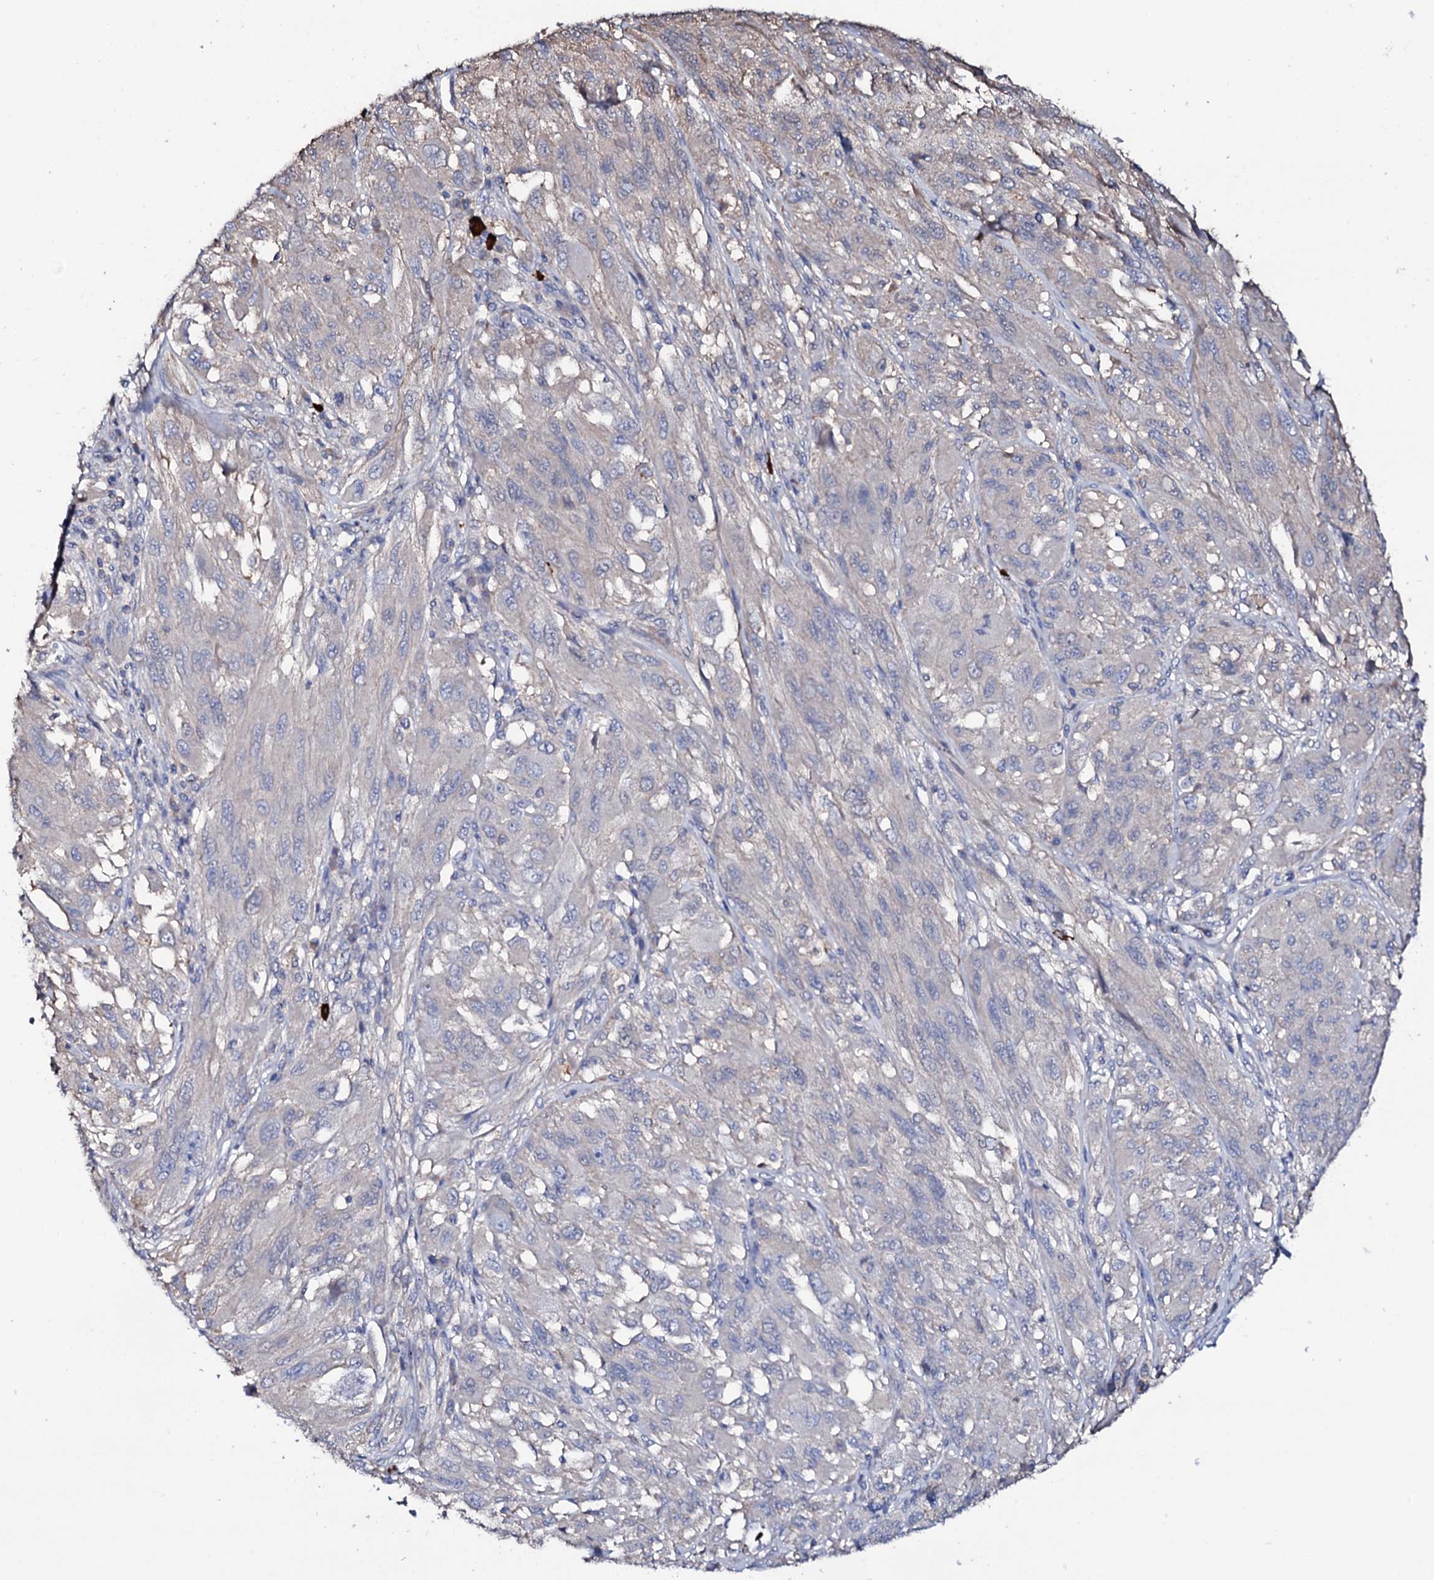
{"staining": {"intensity": "negative", "quantity": "none", "location": "none"}, "tissue": "melanoma", "cell_type": "Tumor cells", "image_type": "cancer", "snomed": [{"axis": "morphology", "description": "Malignant melanoma, NOS"}, {"axis": "topography", "description": "Skin"}], "caption": "Histopathology image shows no protein expression in tumor cells of malignant melanoma tissue.", "gene": "TCAF2", "patient": {"sex": "female", "age": 91}}